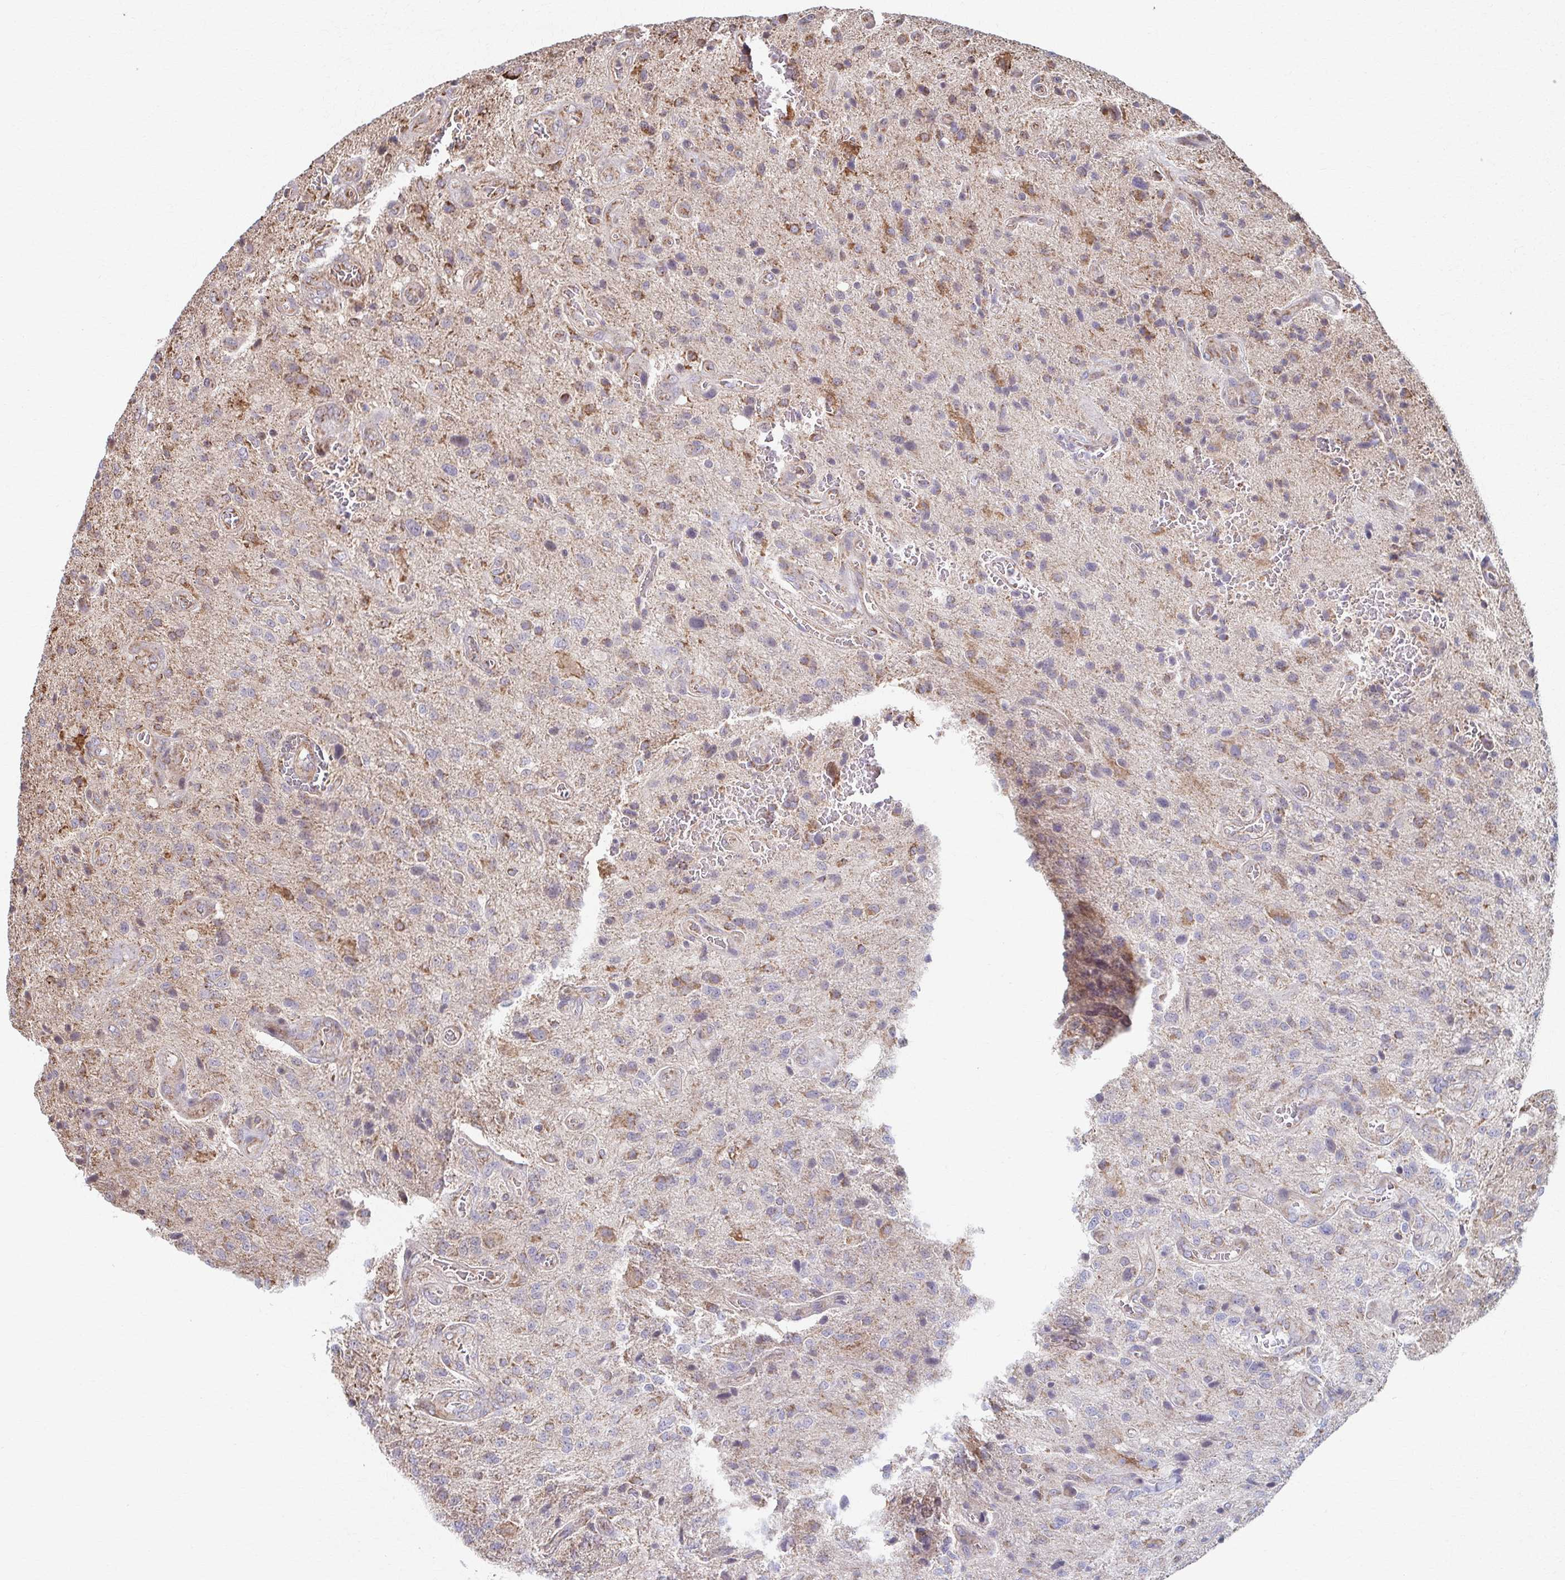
{"staining": {"intensity": "negative", "quantity": "none", "location": "none"}, "tissue": "glioma", "cell_type": "Tumor cells", "image_type": "cancer", "snomed": [{"axis": "morphology", "description": "Glioma, malignant, Low grade"}, {"axis": "topography", "description": "Brain"}], "caption": "IHC micrograph of neoplastic tissue: human glioma stained with DAB (3,3'-diaminobenzidine) demonstrates no significant protein positivity in tumor cells.", "gene": "KLHL34", "patient": {"sex": "male", "age": 66}}